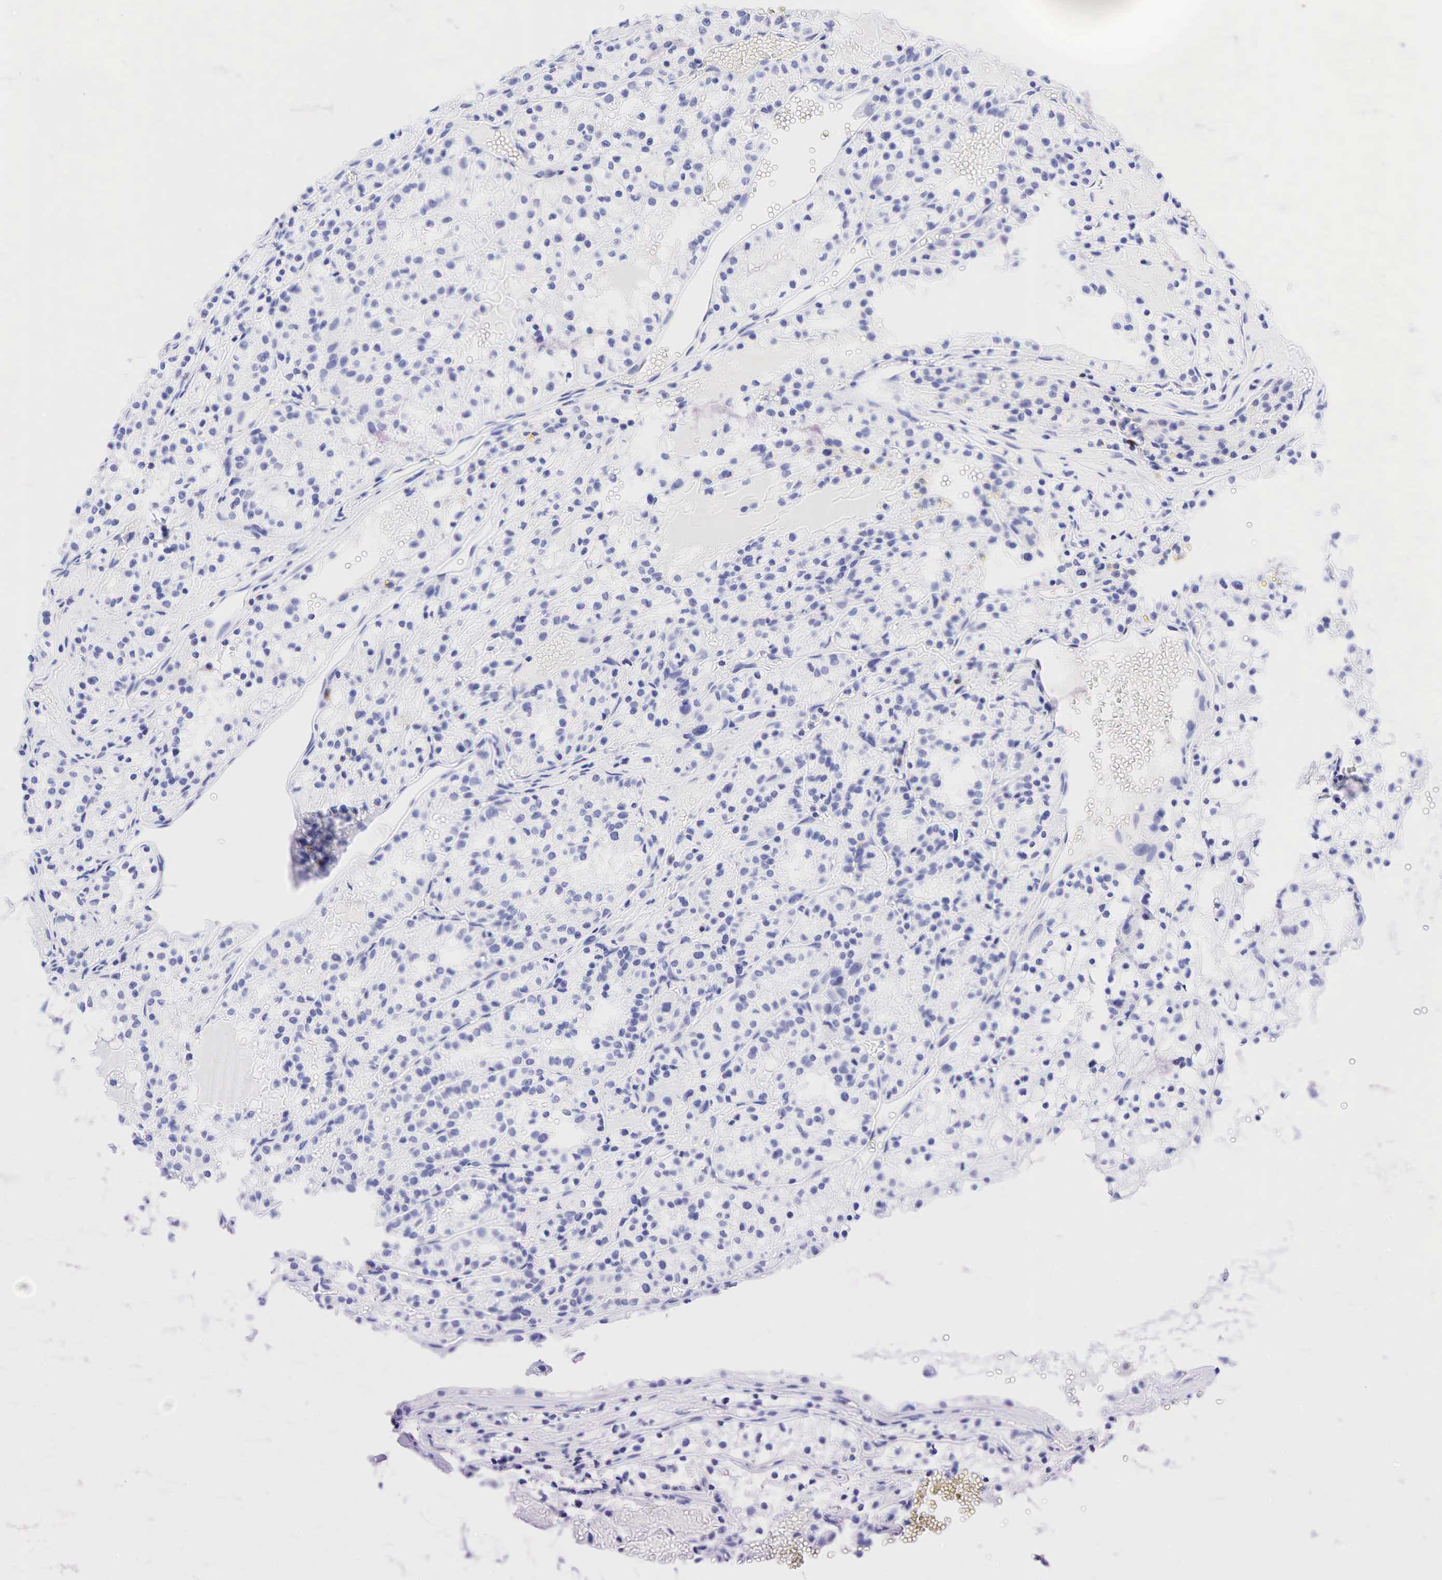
{"staining": {"intensity": "negative", "quantity": "none", "location": "none"}, "tissue": "renal cancer", "cell_type": "Tumor cells", "image_type": "cancer", "snomed": [{"axis": "morphology", "description": "Adenocarcinoma, NOS"}, {"axis": "topography", "description": "Kidney"}], "caption": "The photomicrograph demonstrates no significant expression in tumor cells of adenocarcinoma (renal).", "gene": "CD79A", "patient": {"sex": "male", "age": 61}}